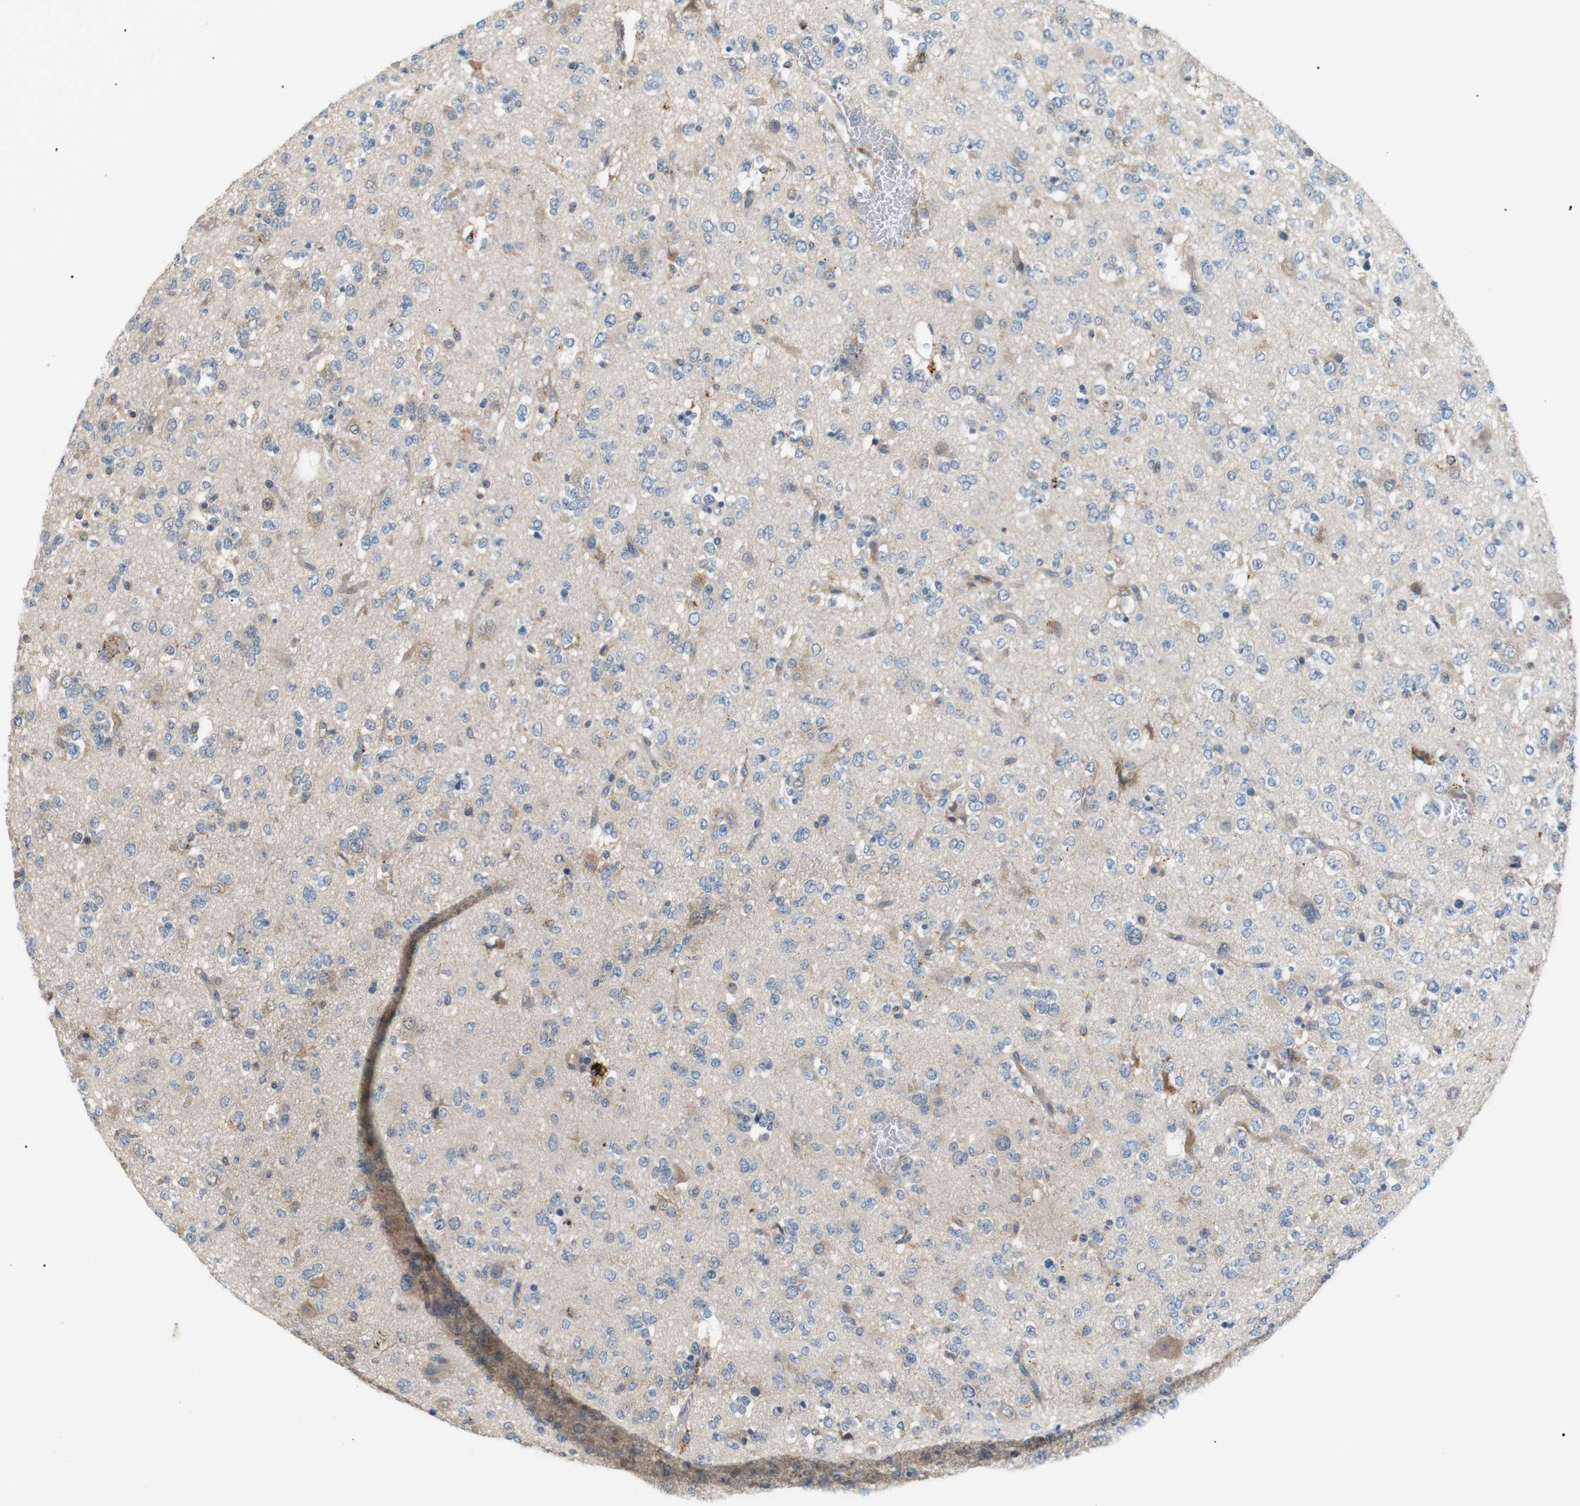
{"staining": {"intensity": "negative", "quantity": "none", "location": "none"}, "tissue": "glioma", "cell_type": "Tumor cells", "image_type": "cancer", "snomed": [{"axis": "morphology", "description": "Glioma, malignant, Low grade"}, {"axis": "topography", "description": "Brain"}], "caption": "An image of malignant glioma (low-grade) stained for a protein demonstrates no brown staining in tumor cells.", "gene": "B4GALNT2", "patient": {"sex": "male", "age": 38}}